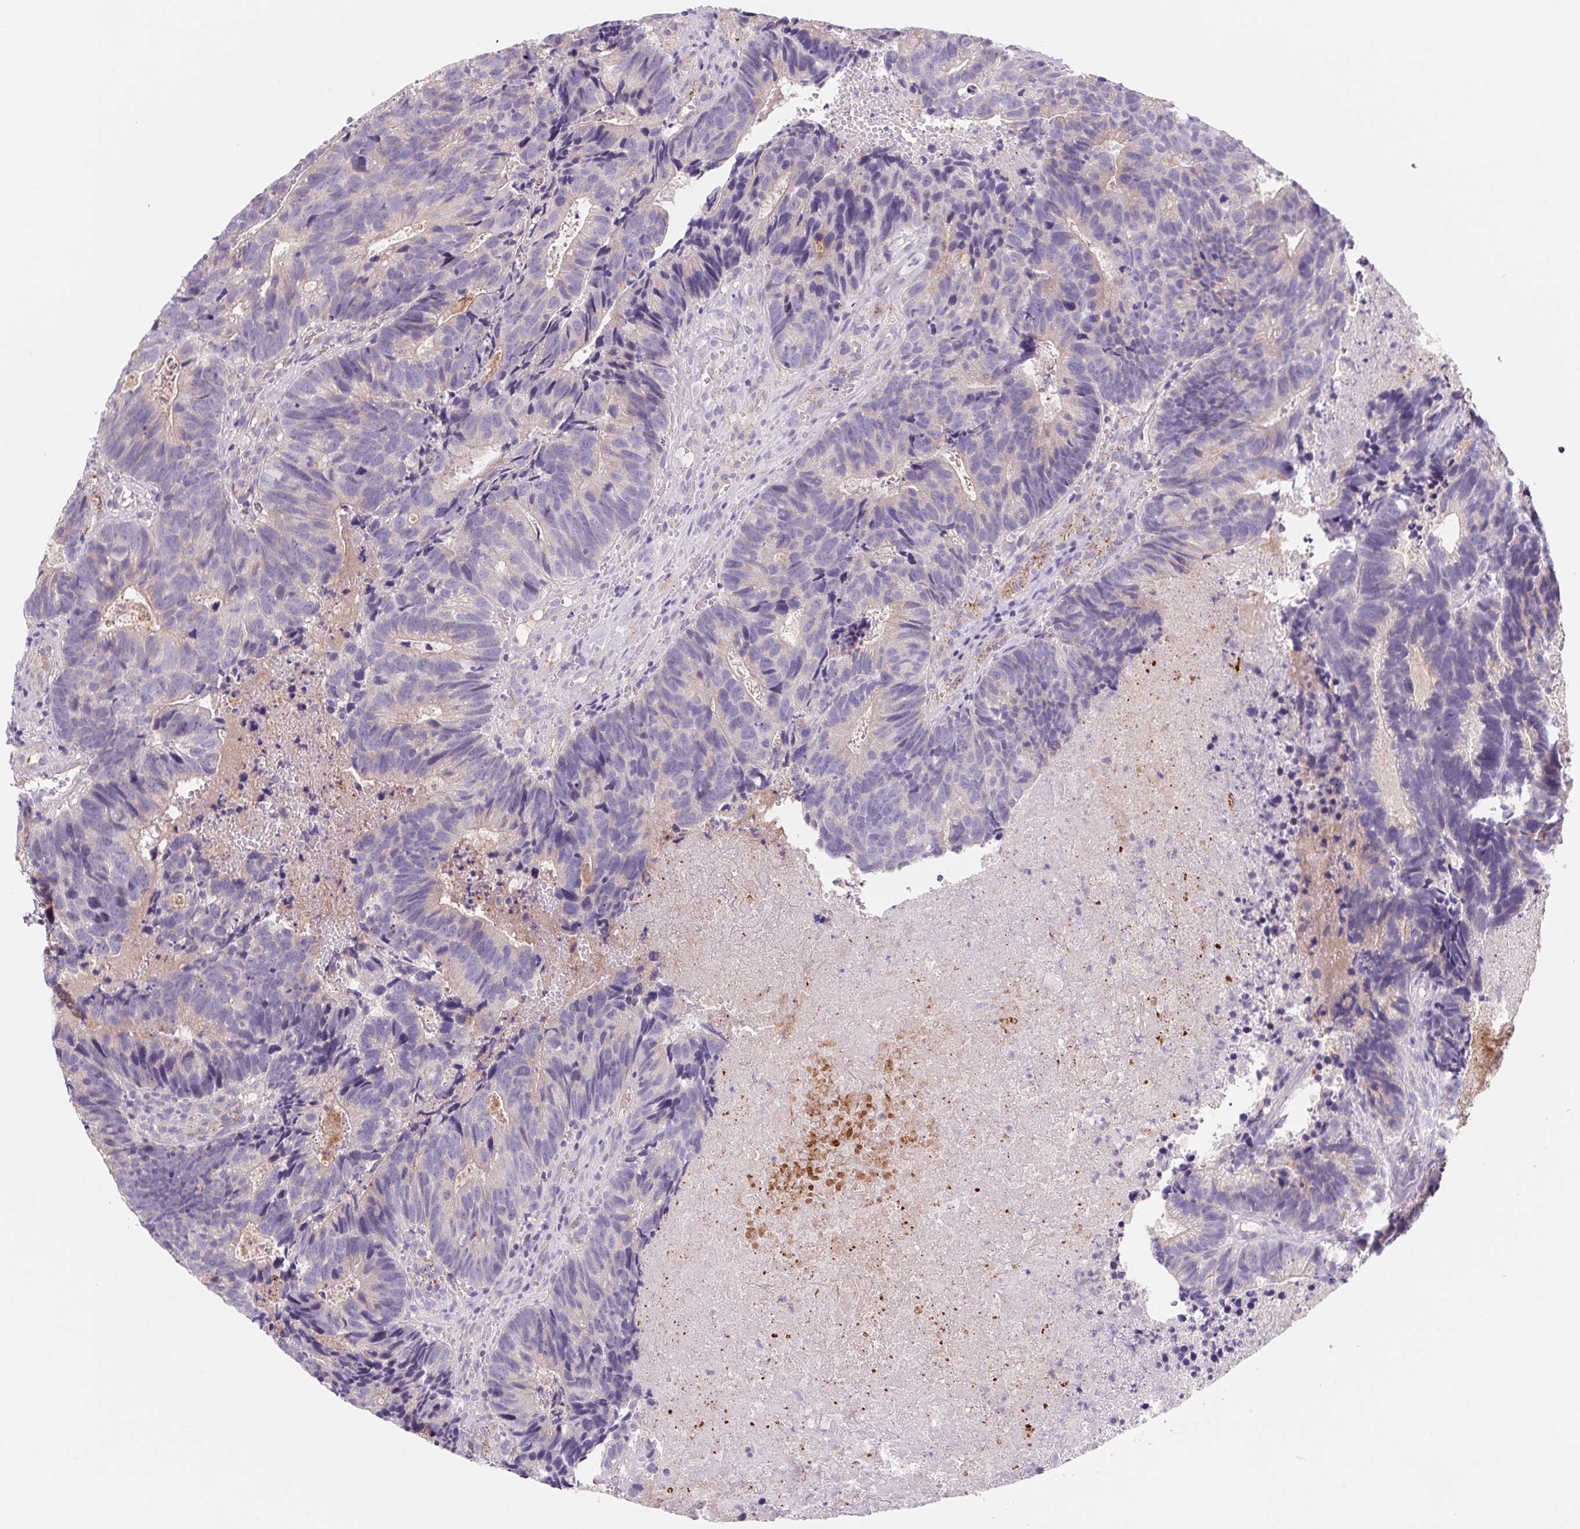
{"staining": {"intensity": "negative", "quantity": "none", "location": "none"}, "tissue": "head and neck cancer", "cell_type": "Tumor cells", "image_type": "cancer", "snomed": [{"axis": "morphology", "description": "Adenocarcinoma, NOS"}, {"axis": "topography", "description": "Head-Neck"}], "caption": "Tumor cells show no significant staining in head and neck adenocarcinoma.", "gene": "LPA", "patient": {"sex": "male", "age": 62}}